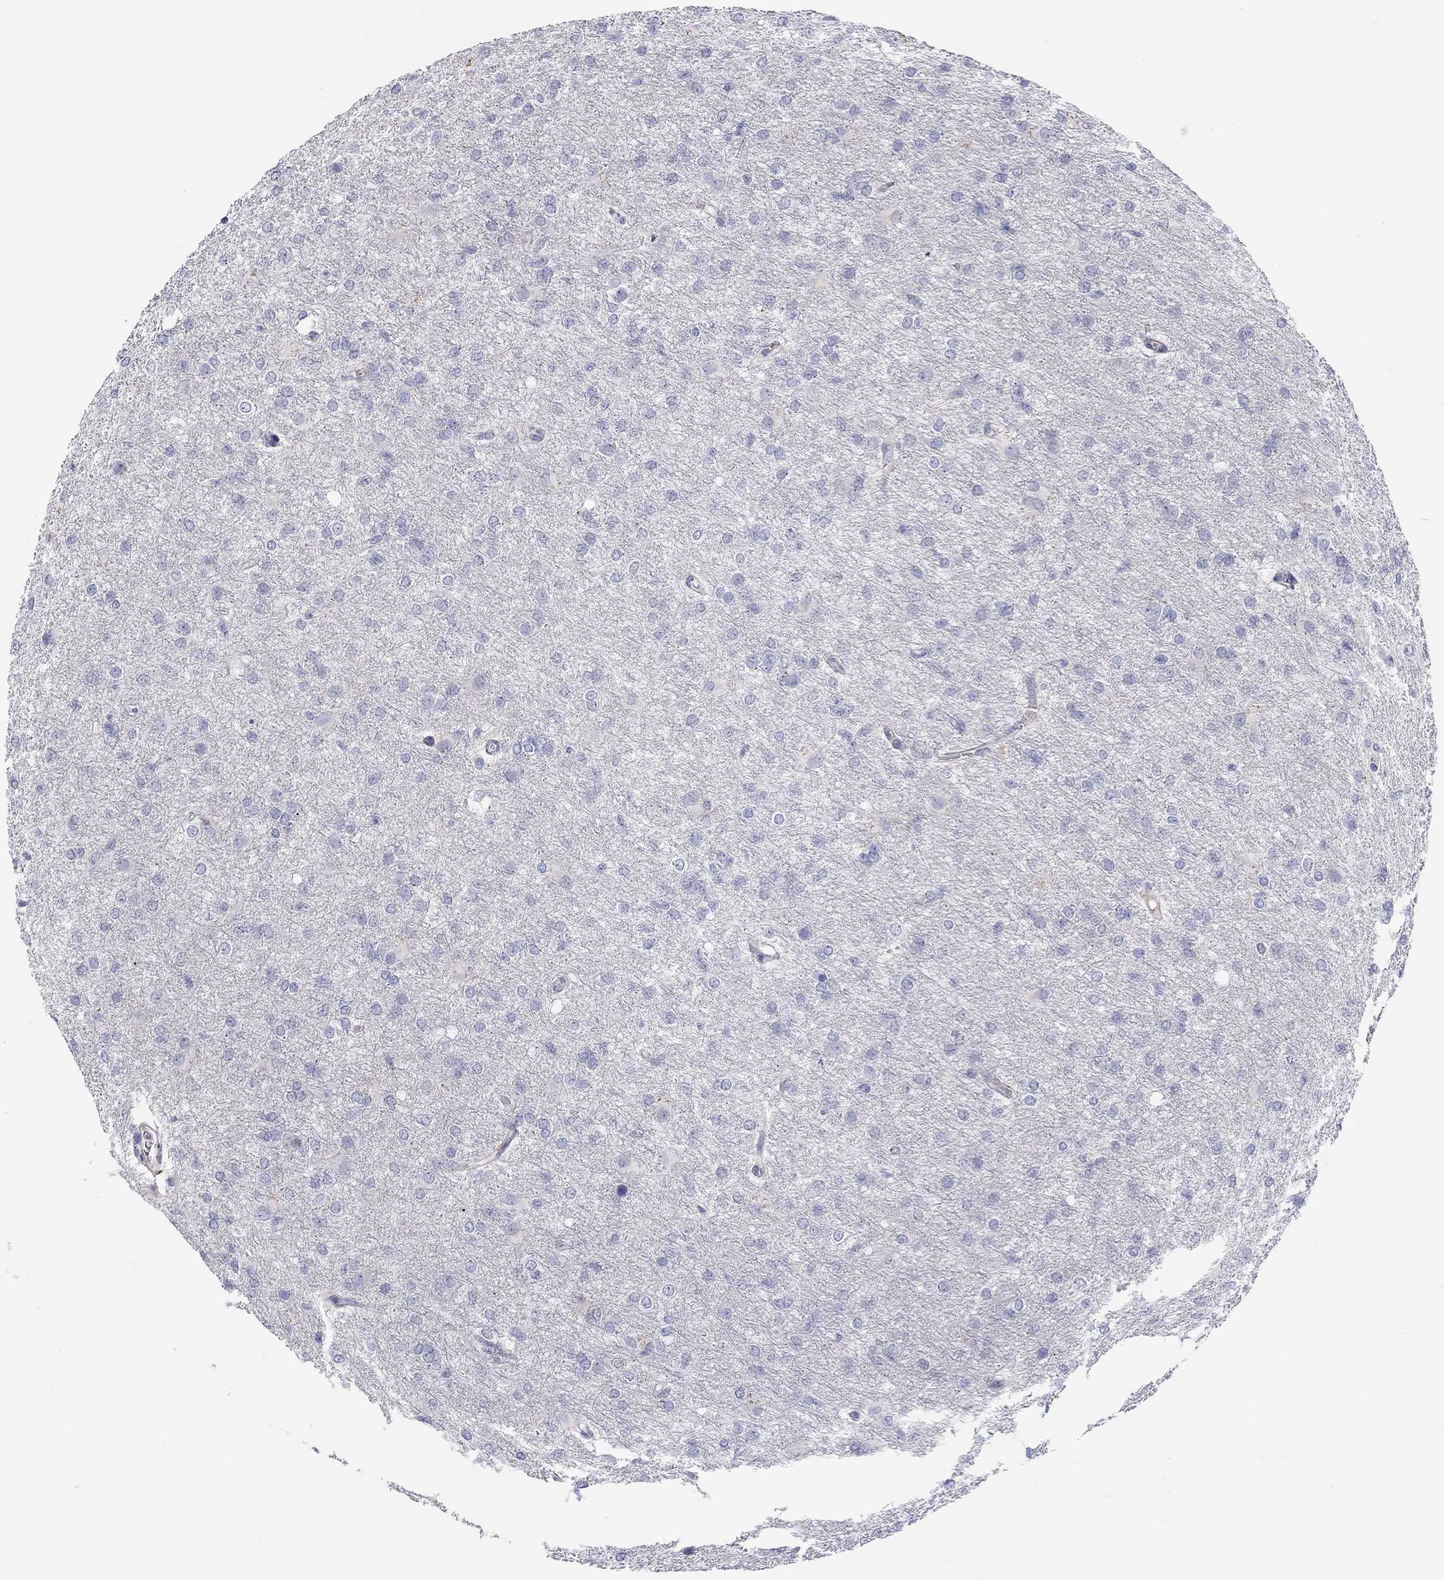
{"staining": {"intensity": "negative", "quantity": "none", "location": "none"}, "tissue": "glioma", "cell_type": "Tumor cells", "image_type": "cancer", "snomed": [{"axis": "morphology", "description": "Glioma, malignant, High grade"}, {"axis": "topography", "description": "Brain"}], "caption": "The micrograph shows no significant expression in tumor cells of malignant glioma (high-grade).", "gene": "ST7L", "patient": {"sex": "male", "age": 68}}